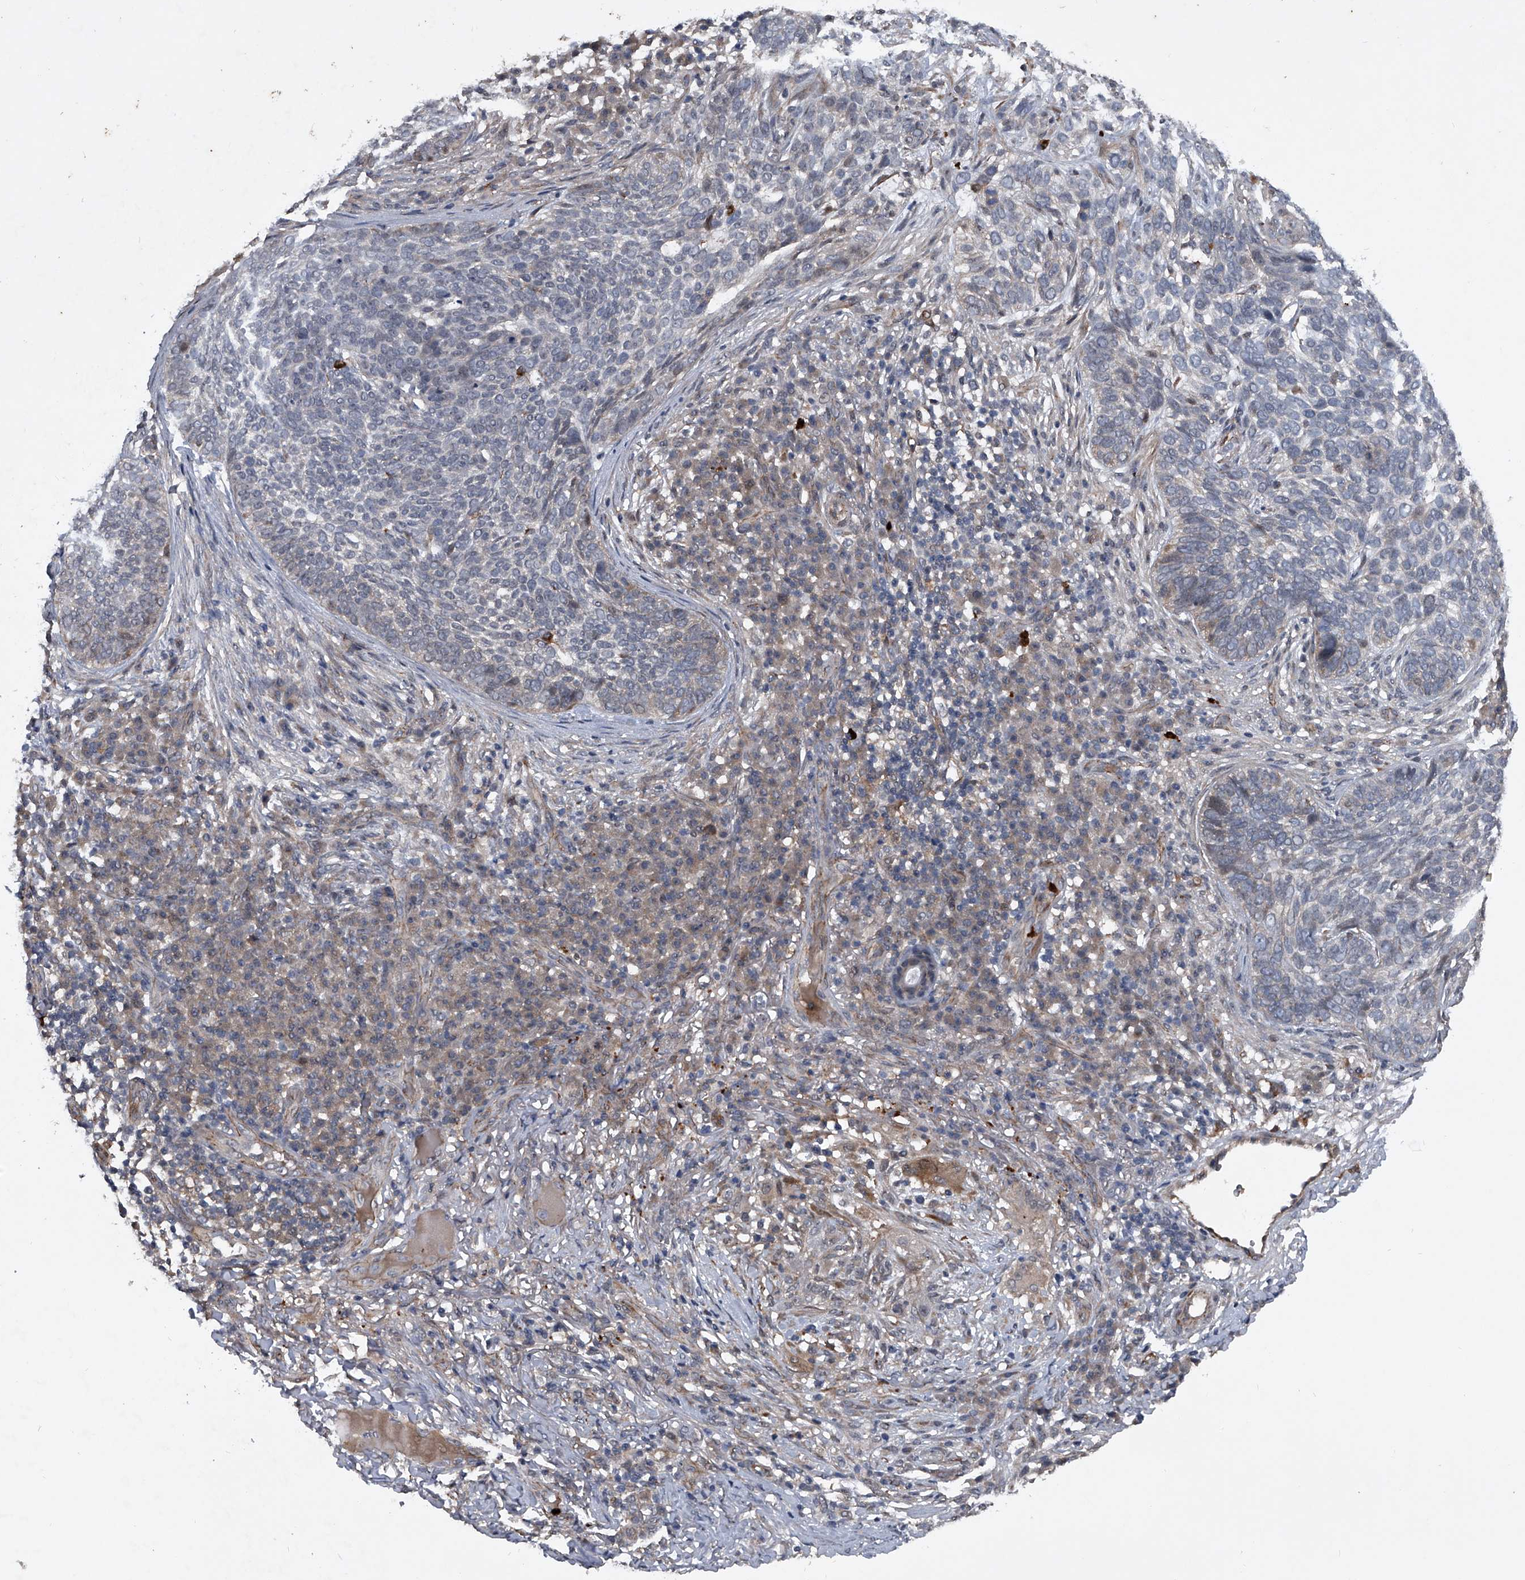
{"staining": {"intensity": "negative", "quantity": "none", "location": "none"}, "tissue": "skin cancer", "cell_type": "Tumor cells", "image_type": "cancer", "snomed": [{"axis": "morphology", "description": "Basal cell carcinoma"}, {"axis": "topography", "description": "Skin"}], "caption": "Immunohistochemical staining of human basal cell carcinoma (skin) shows no significant expression in tumor cells.", "gene": "MAPKAP1", "patient": {"sex": "female", "age": 64}}